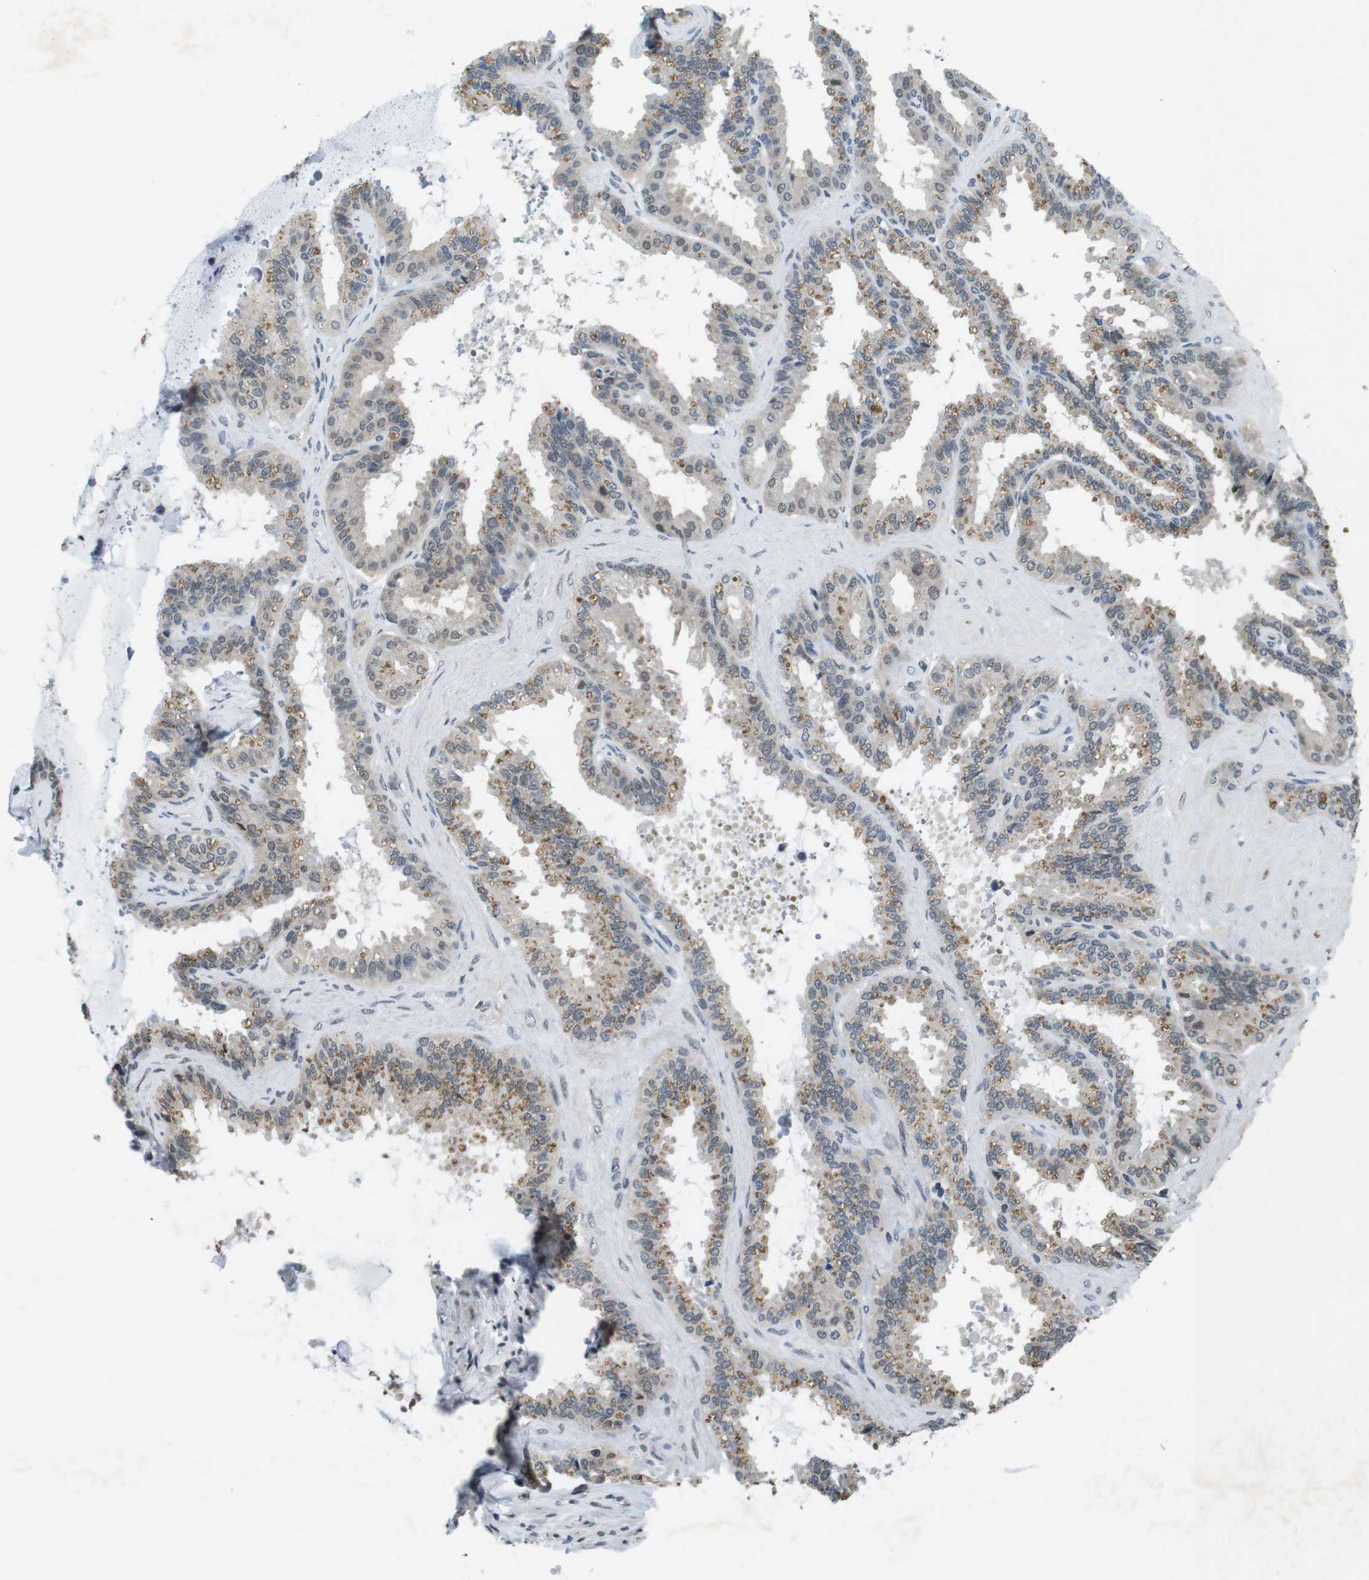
{"staining": {"intensity": "moderate", "quantity": "25%-75%", "location": "cytoplasmic/membranous"}, "tissue": "seminal vesicle", "cell_type": "Glandular cells", "image_type": "normal", "snomed": [{"axis": "morphology", "description": "Normal tissue, NOS"}, {"axis": "topography", "description": "Seminal veicle"}], "caption": "Seminal vesicle stained with immunohistochemistry shows moderate cytoplasmic/membranous staining in approximately 25%-75% of glandular cells.", "gene": "NEK4", "patient": {"sex": "male", "age": 46}}